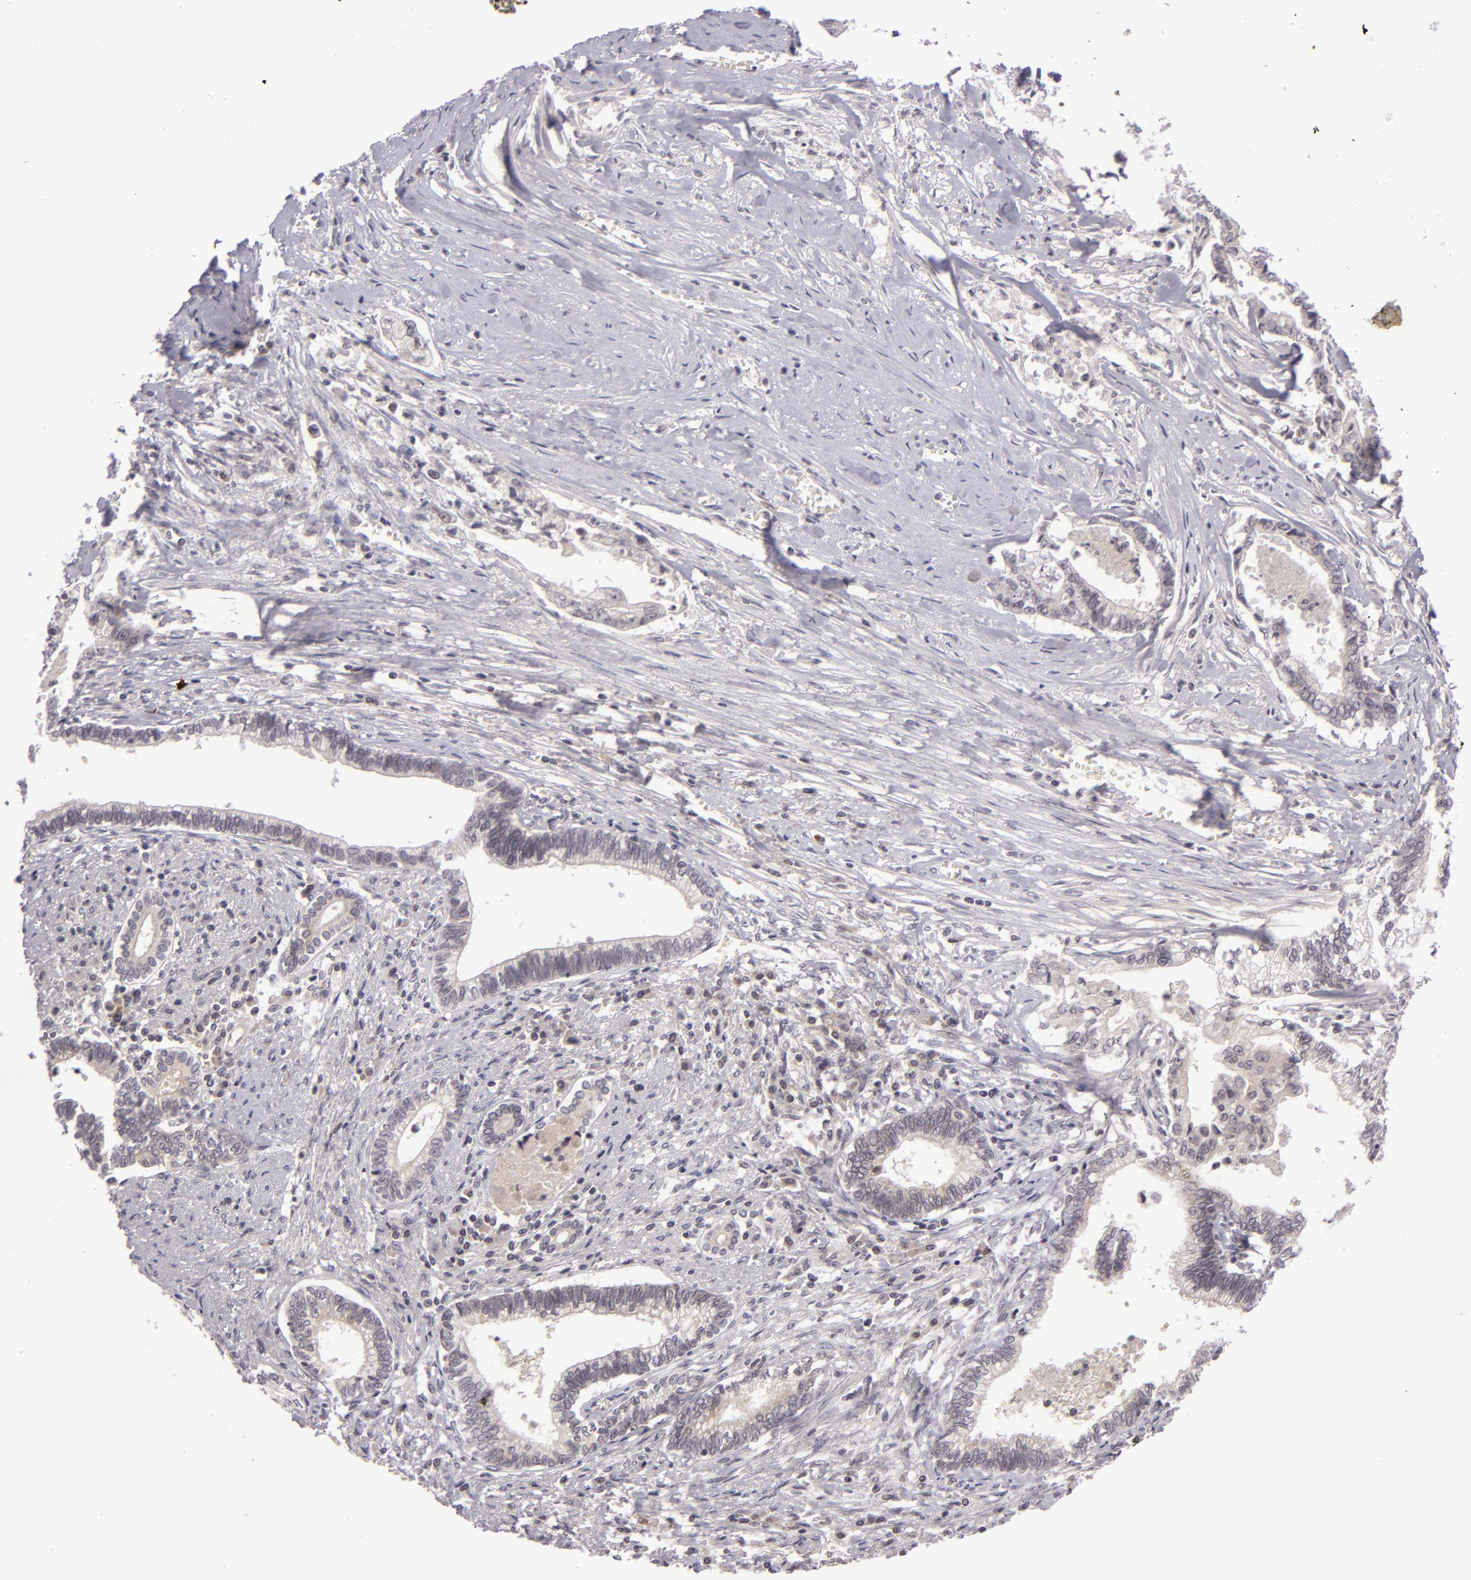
{"staining": {"intensity": "negative", "quantity": "none", "location": "none"}, "tissue": "liver cancer", "cell_type": "Tumor cells", "image_type": "cancer", "snomed": [{"axis": "morphology", "description": "Cholangiocarcinoma"}, {"axis": "topography", "description": "Liver"}], "caption": "Tumor cells are negative for protein expression in human liver cancer.", "gene": "CASP8", "patient": {"sex": "male", "age": 57}}